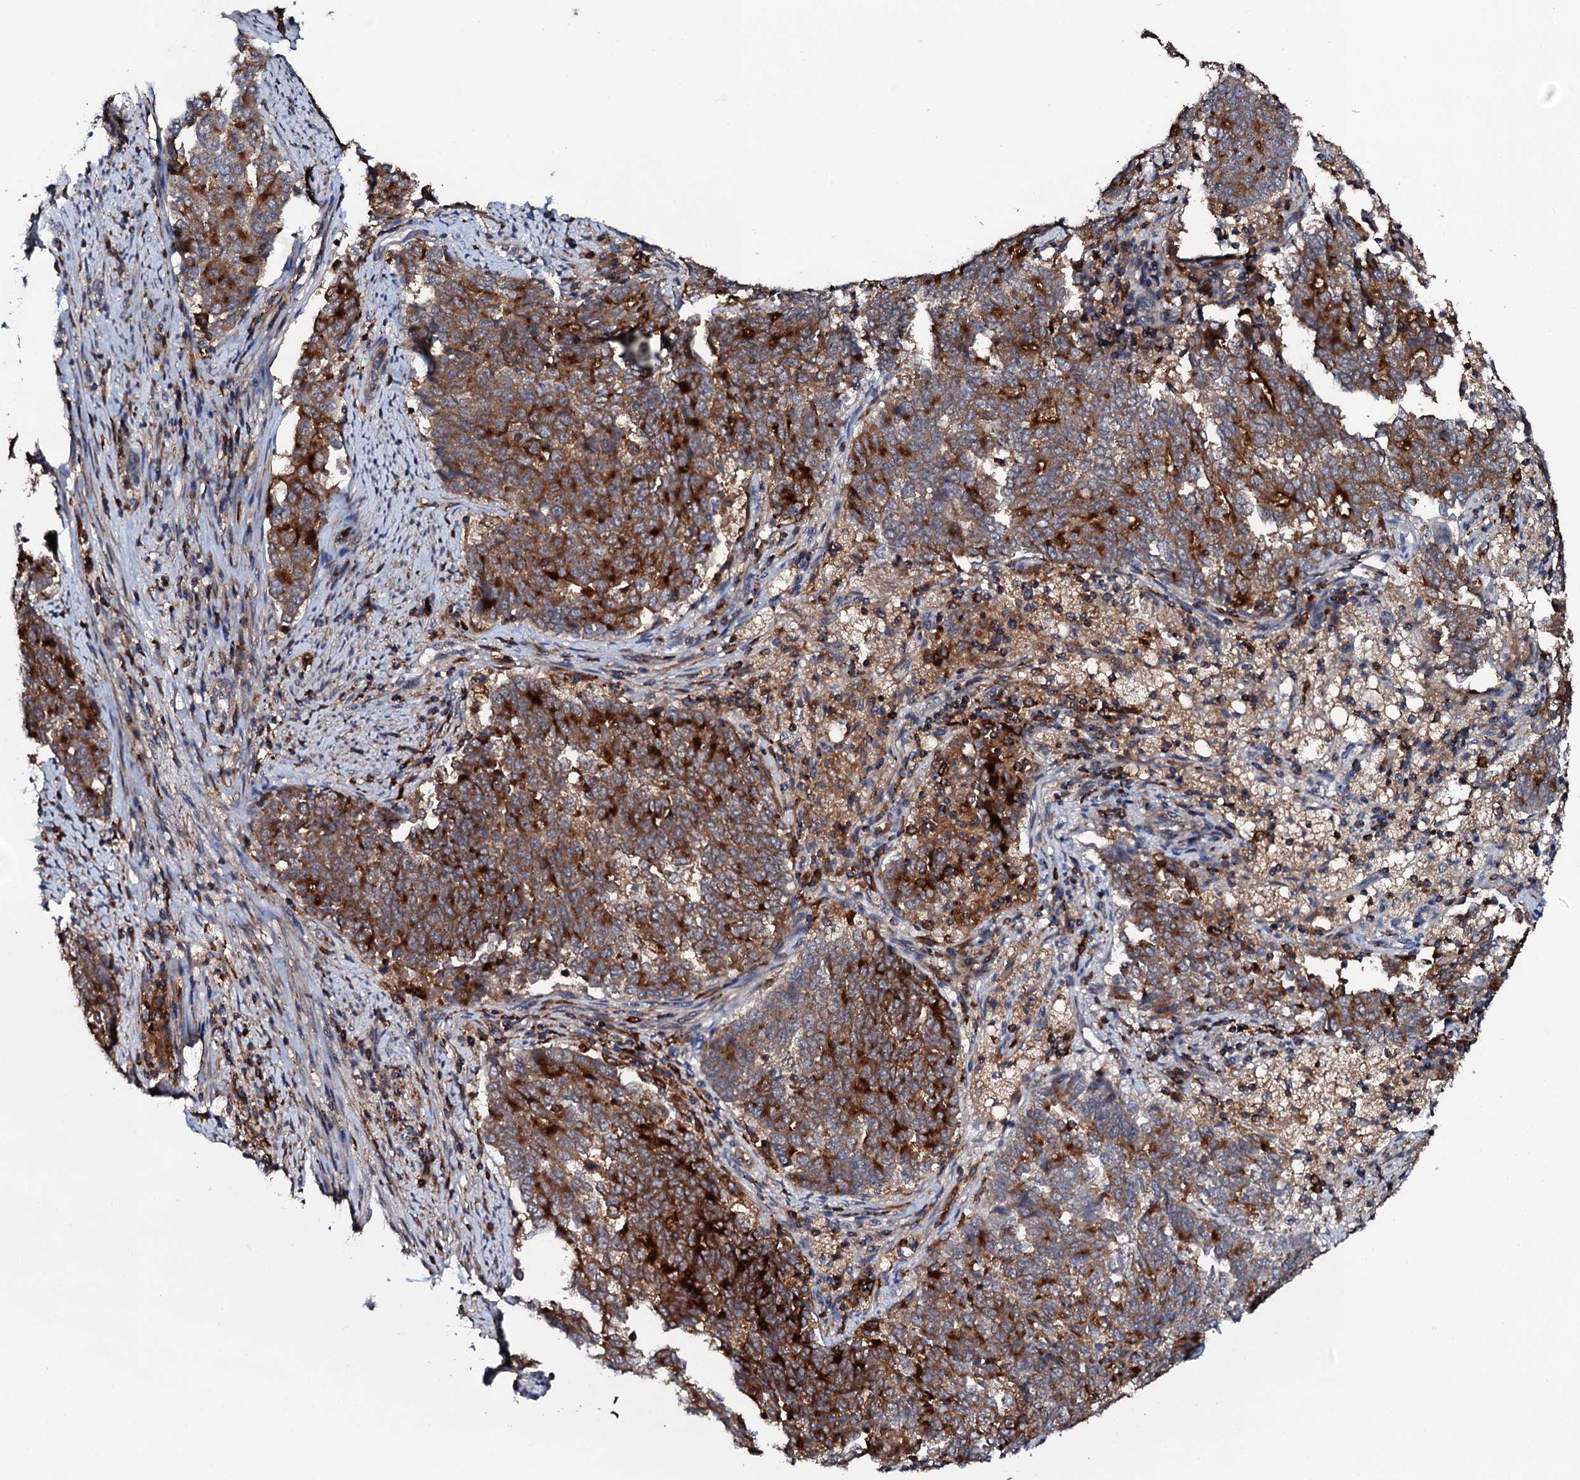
{"staining": {"intensity": "strong", "quantity": ">75%", "location": "cytoplasmic/membranous"}, "tissue": "endometrial cancer", "cell_type": "Tumor cells", "image_type": "cancer", "snomed": [{"axis": "morphology", "description": "Adenocarcinoma, NOS"}, {"axis": "topography", "description": "Endometrium"}], "caption": "Protein staining of adenocarcinoma (endometrial) tissue reveals strong cytoplasmic/membranous staining in approximately >75% of tumor cells.", "gene": "VAMP8", "patient": {"sex": "female", "age": 80}}